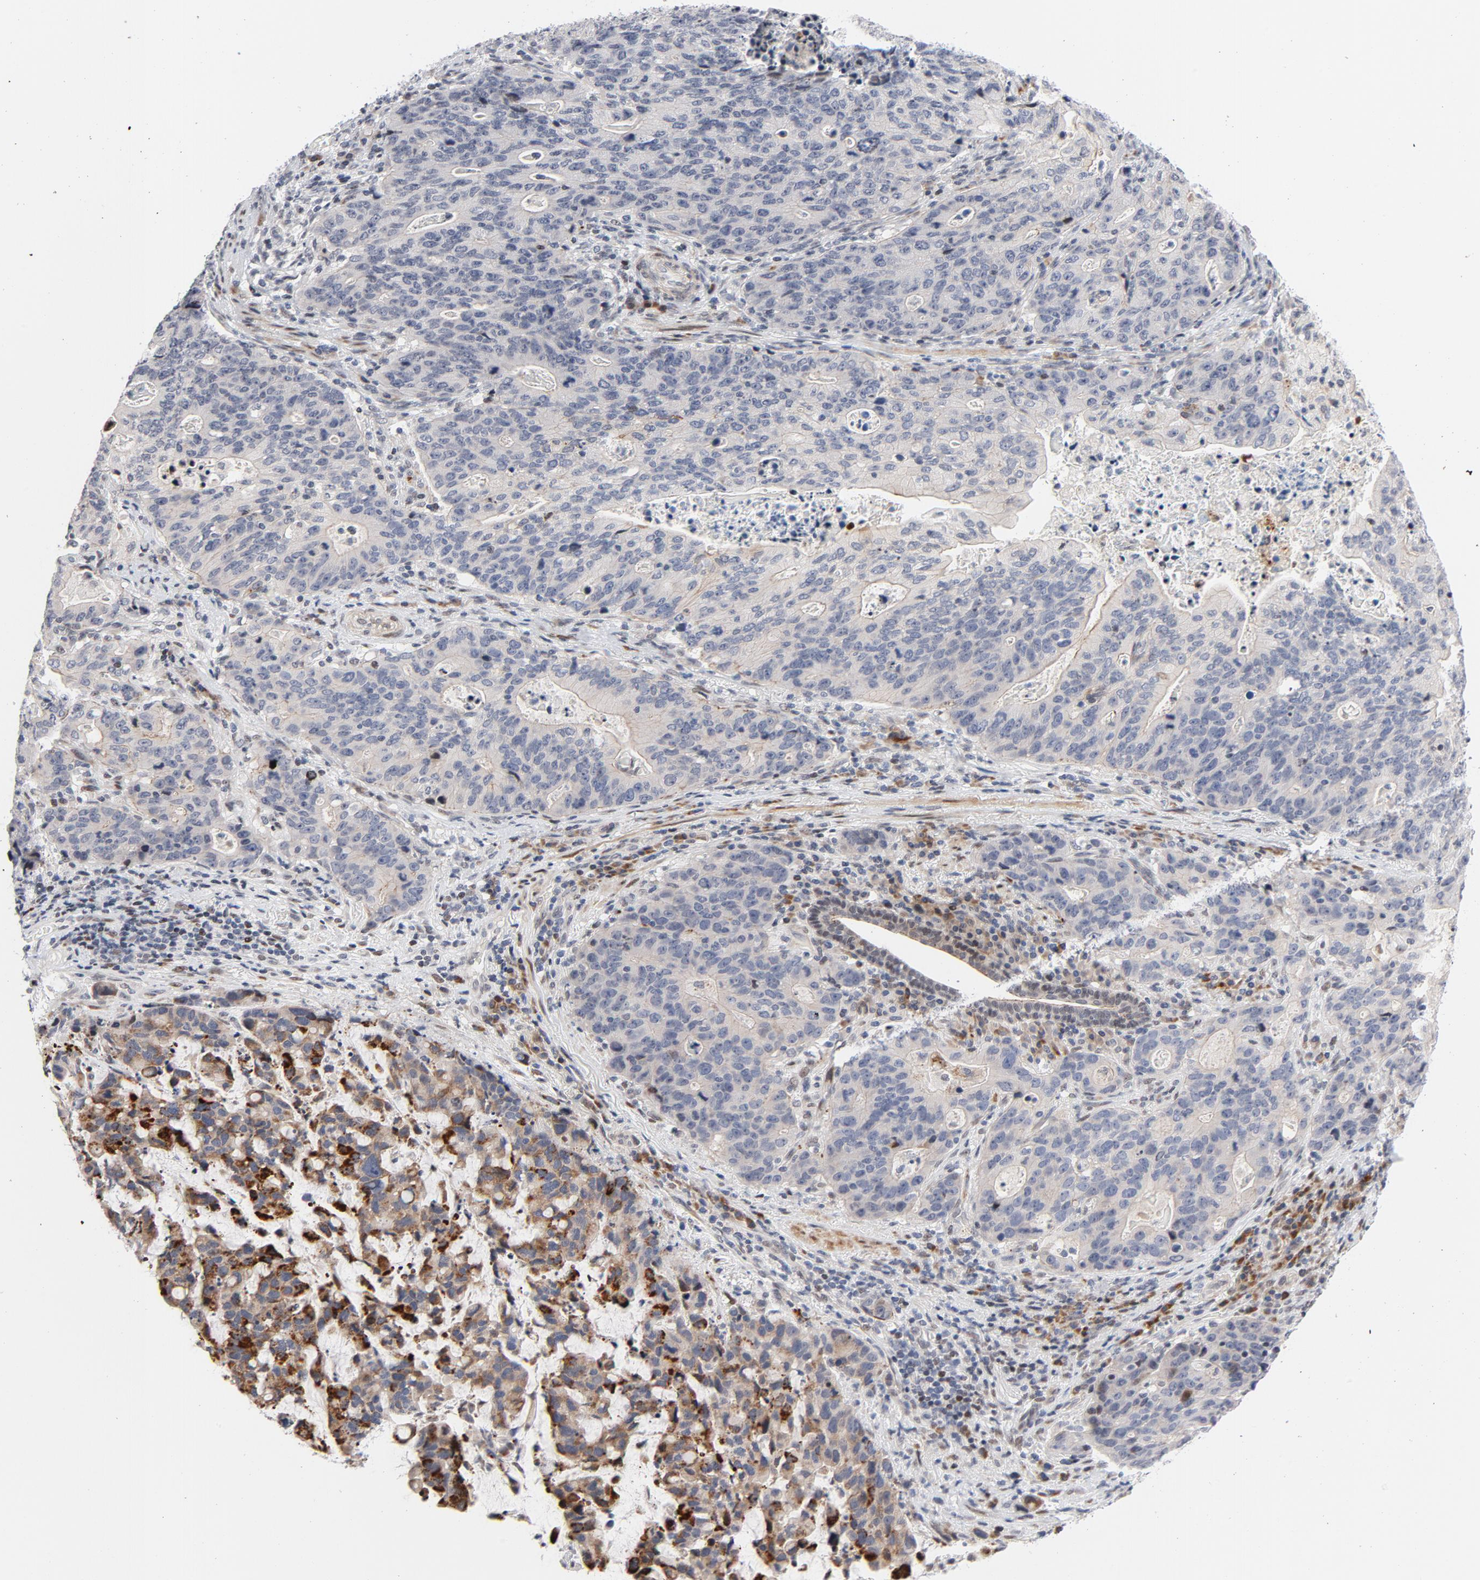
{"staining": {"intensity": "moderate", "quantity": "<25%", "location": "cytoplasmic/membranous"}, "tissue": "stomach cancer", "cell_type": "Tumor cells", "image_type": "cancer", "snomed": [{"axis": "morphology", "description": "Adenocarcinoma, NOS"}, {"axis": "topography", "description": "Esophagus"}, {"axis": "topography", "description": "Stomach"}], "caption": "Moderate cytoplasmic/membranous staining is present in approximately <25% of tumor cells in adenocarcinoma (stomach).", "gene": "NFIC", "patient": {"sex": "male", "age": 74}}